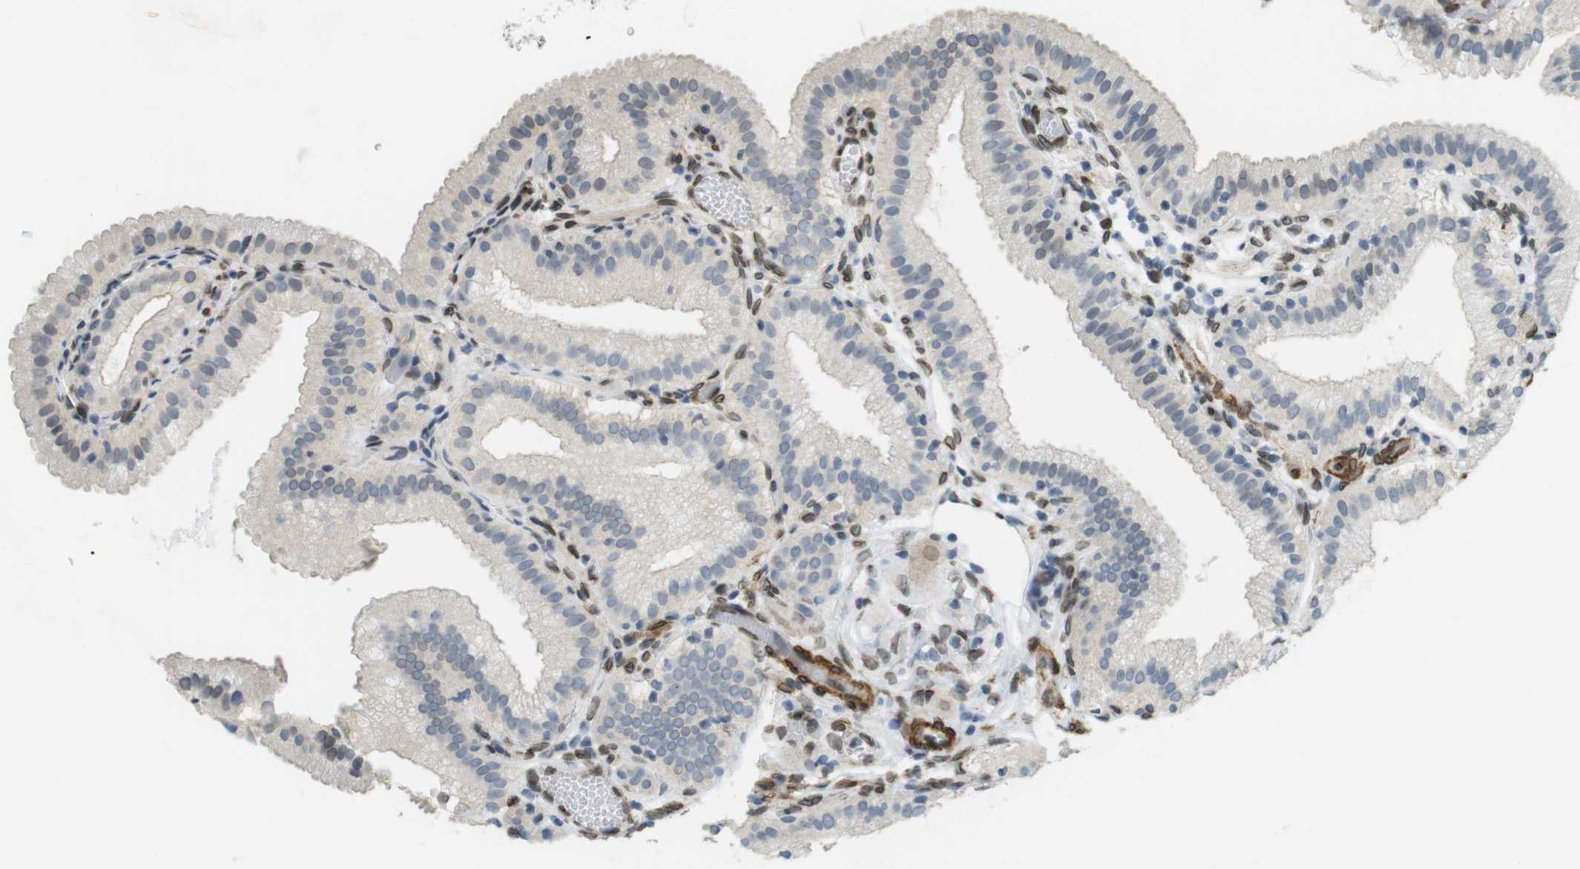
{"staining": {"intensity": "negative", "quantity": "none", "location": "none"}, "tissue": "gallbladder", "cell_type": "Glandular cells", "image_type": "normal", "snomed": [{"axis": "morphology", "description": "Normal tissue, NOS"}, {"axis": "topography", "description": "Gallbladder"}], "caption": "This is a photomicrograph of IHC staining of unremarkable gallbladder, which shows no staining in glandular cells. (DAB (3,3'-diaminobenzidine) immunohistochemistry (IHC) with hematoxylin counter stain).", "gene": "ARL6IP6", "patient": {"sex": "male", "age": 54}}